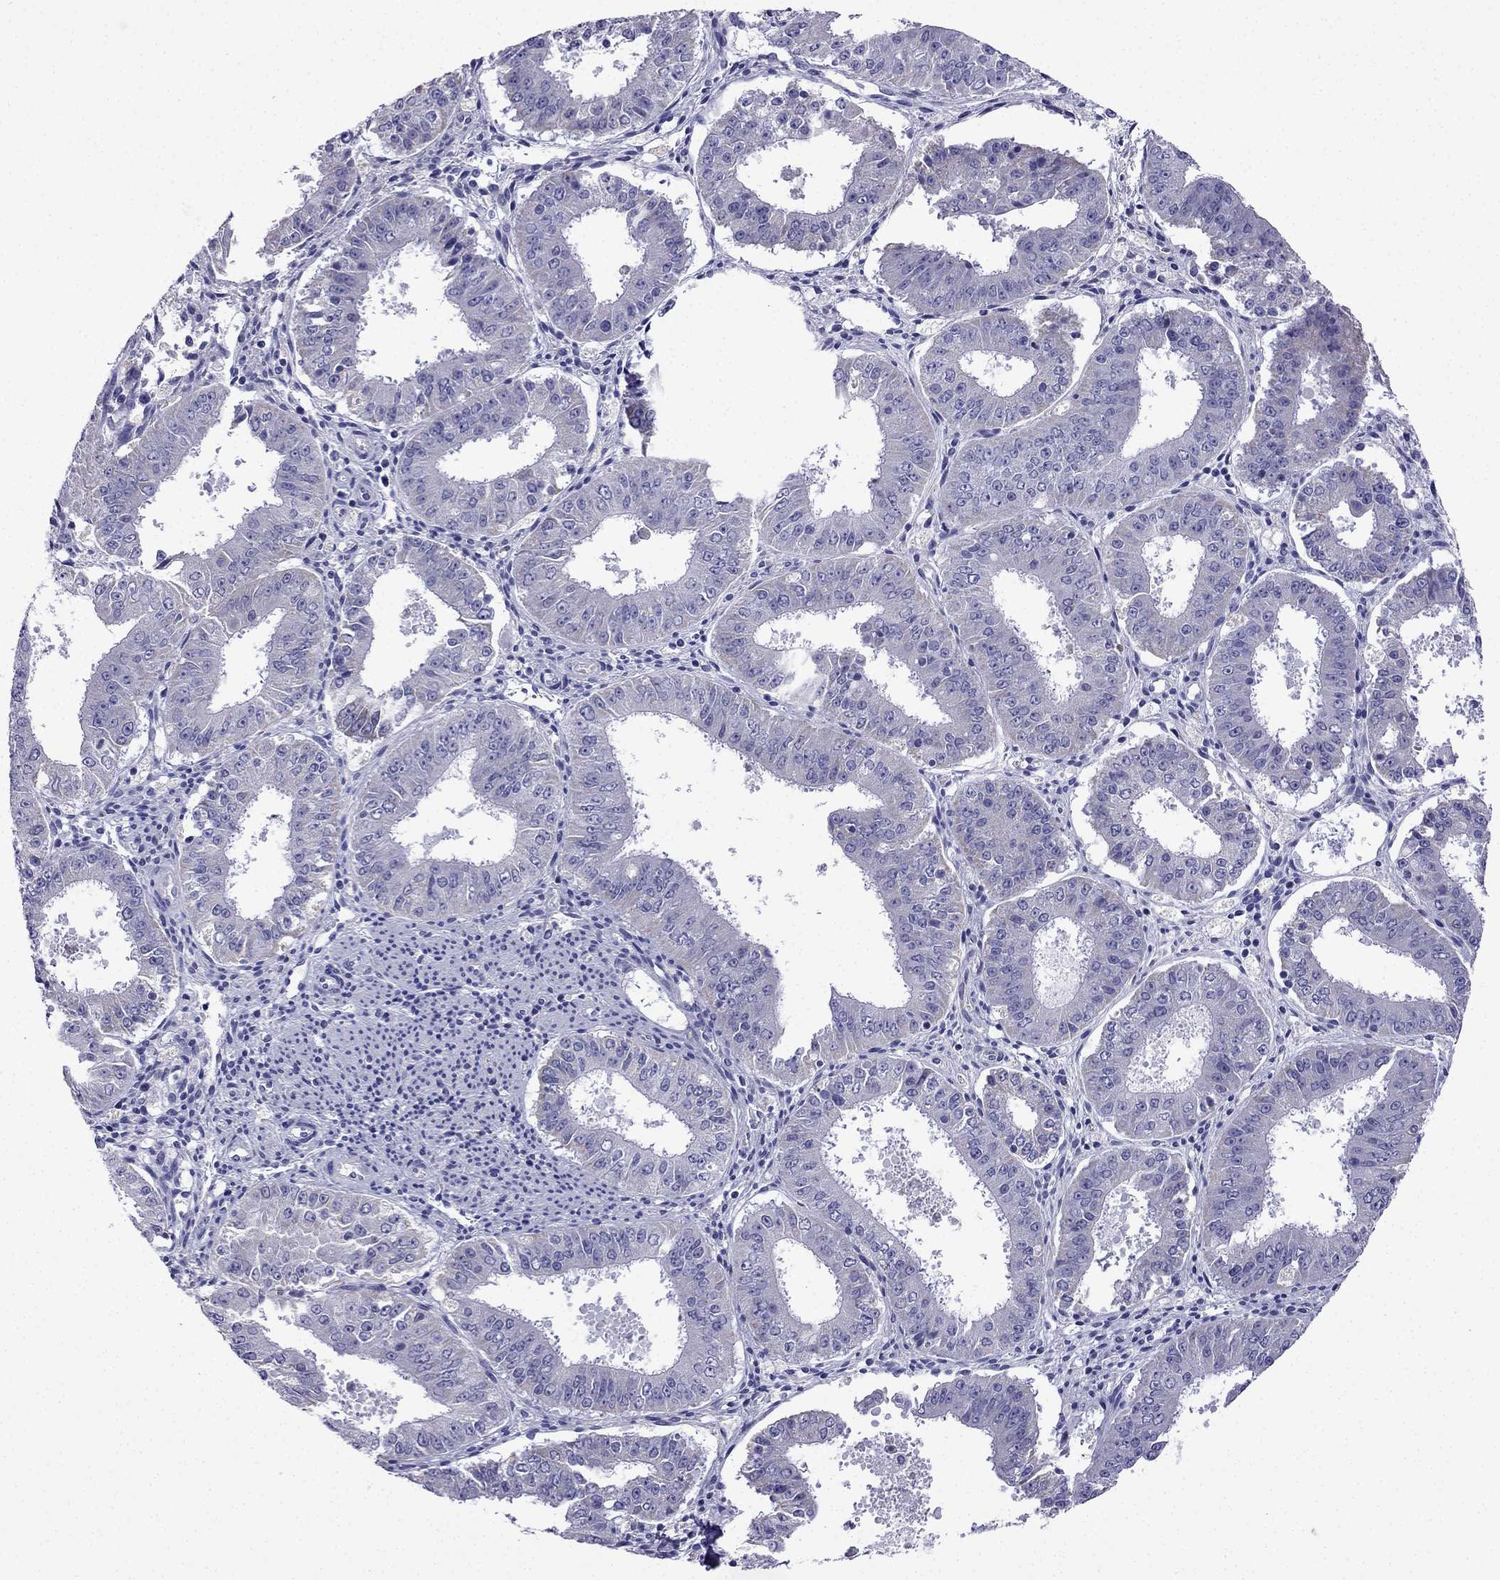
{"staining": {"intensity": "weak", "quantity": "<25%", "location": "cytoplasmic/membranous"}, "tissue": "ovarian cancer", "cell_type": "Tumor cells", "image_type": "cancer", "snomed": [{"axis": "morphology", "description": "Carcinoma, endometroid"}, {"axis": "topography", "description": "Ovary"}], "caption": "Ovarian endometroid carcinoma stained for a protein using immunohistochemistry demonstrates no expression tumor cells.", "gene": "KIF5A", "patient": {"sex": "female", "age": 42}}